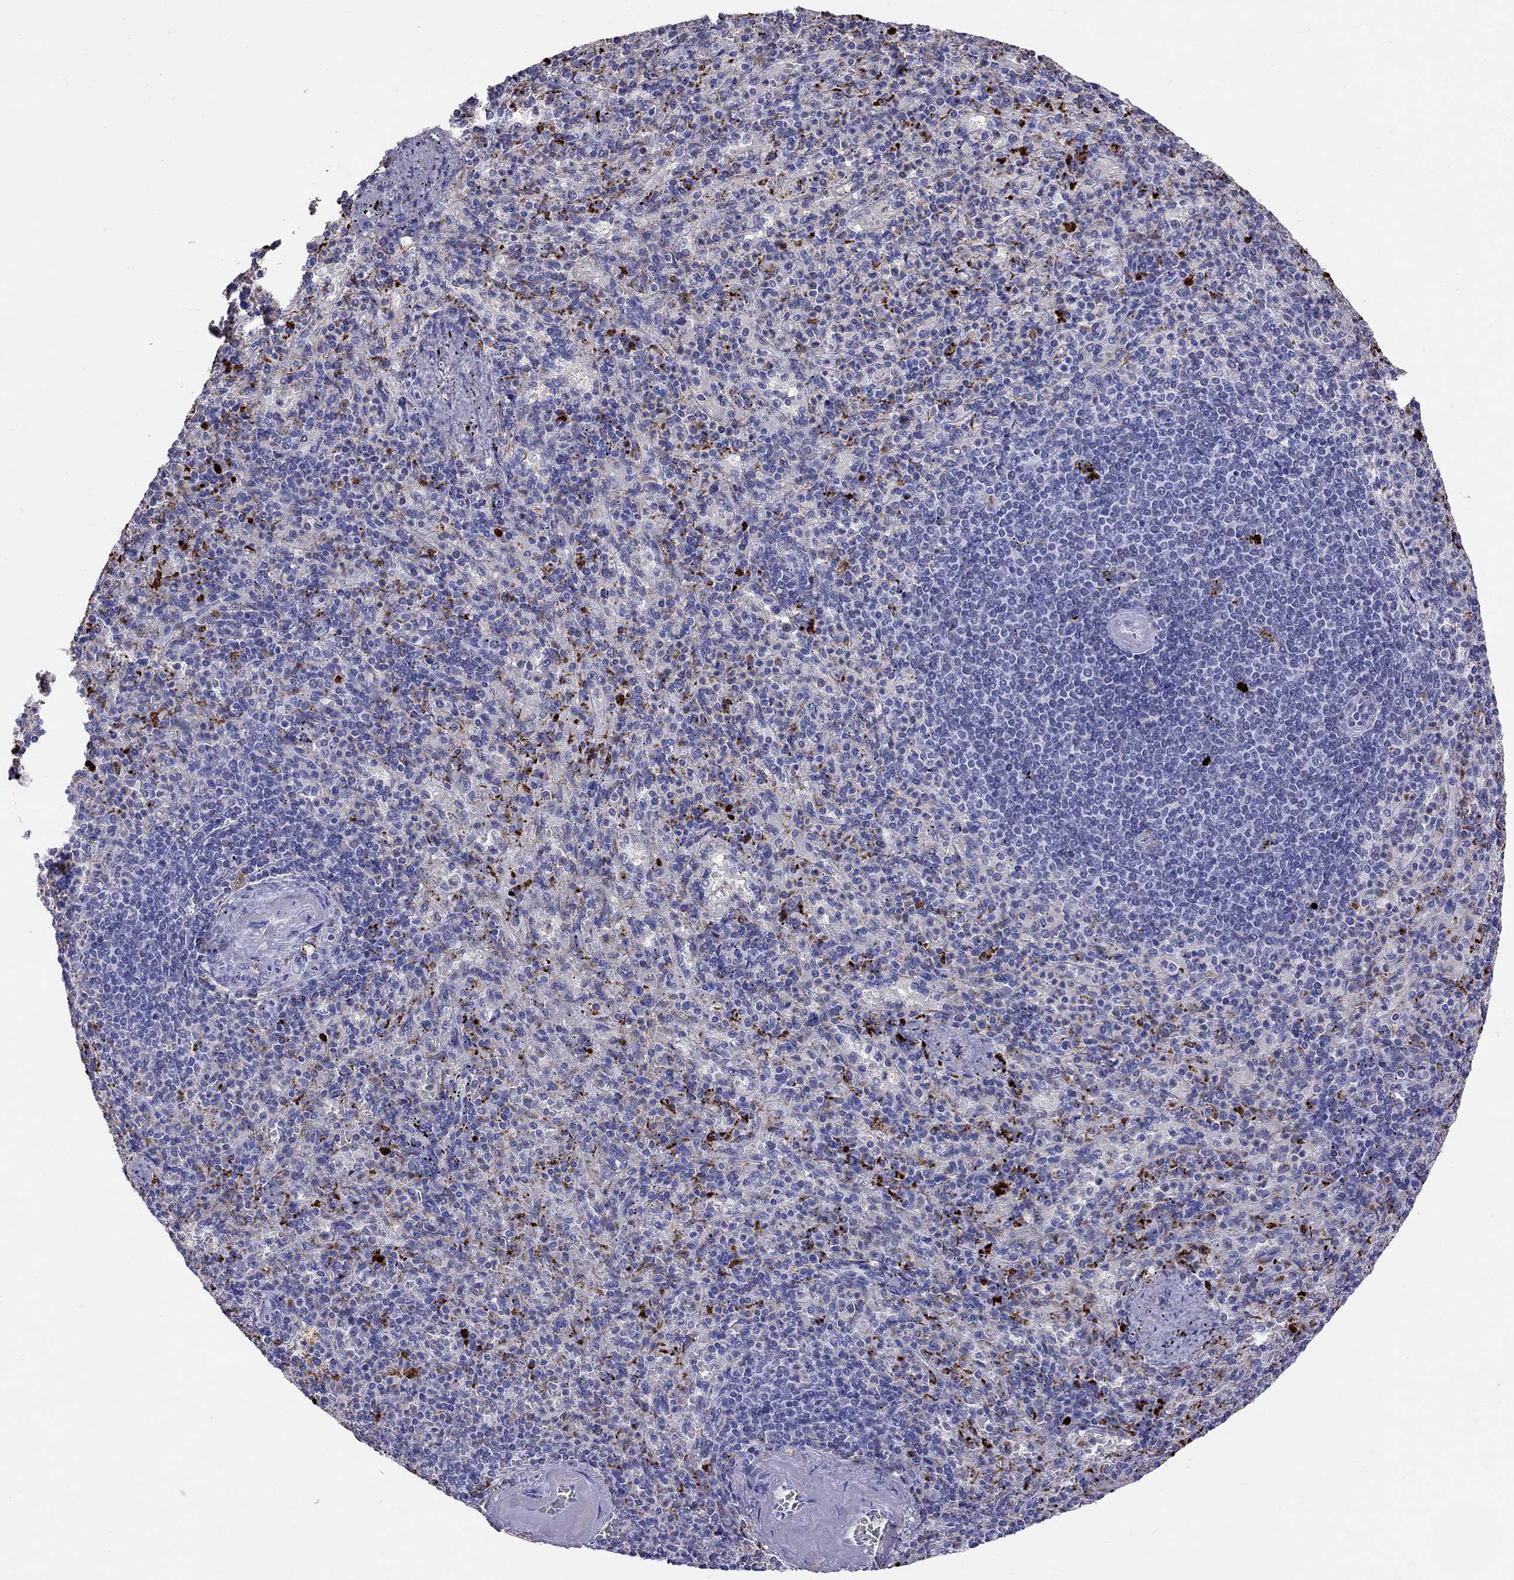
{"staining": {"intensity": "negative", "quantity": "none", "location": "none"}, "tissue": "spleen", "cell_type": "Cells in red pulp", "image_type": "normal", "snomed": [{"axis": "morphology", "description": "Normal tissue, NOS"}, {"axis": "topography", "description": "Spleen"}], "caption": "IHC of benign human spleen displays no expression in cells in red pulp. Nuclei are stained in blue.", "gene": "SERPINA3", "patient": {"sex": "female", "age": 74}}